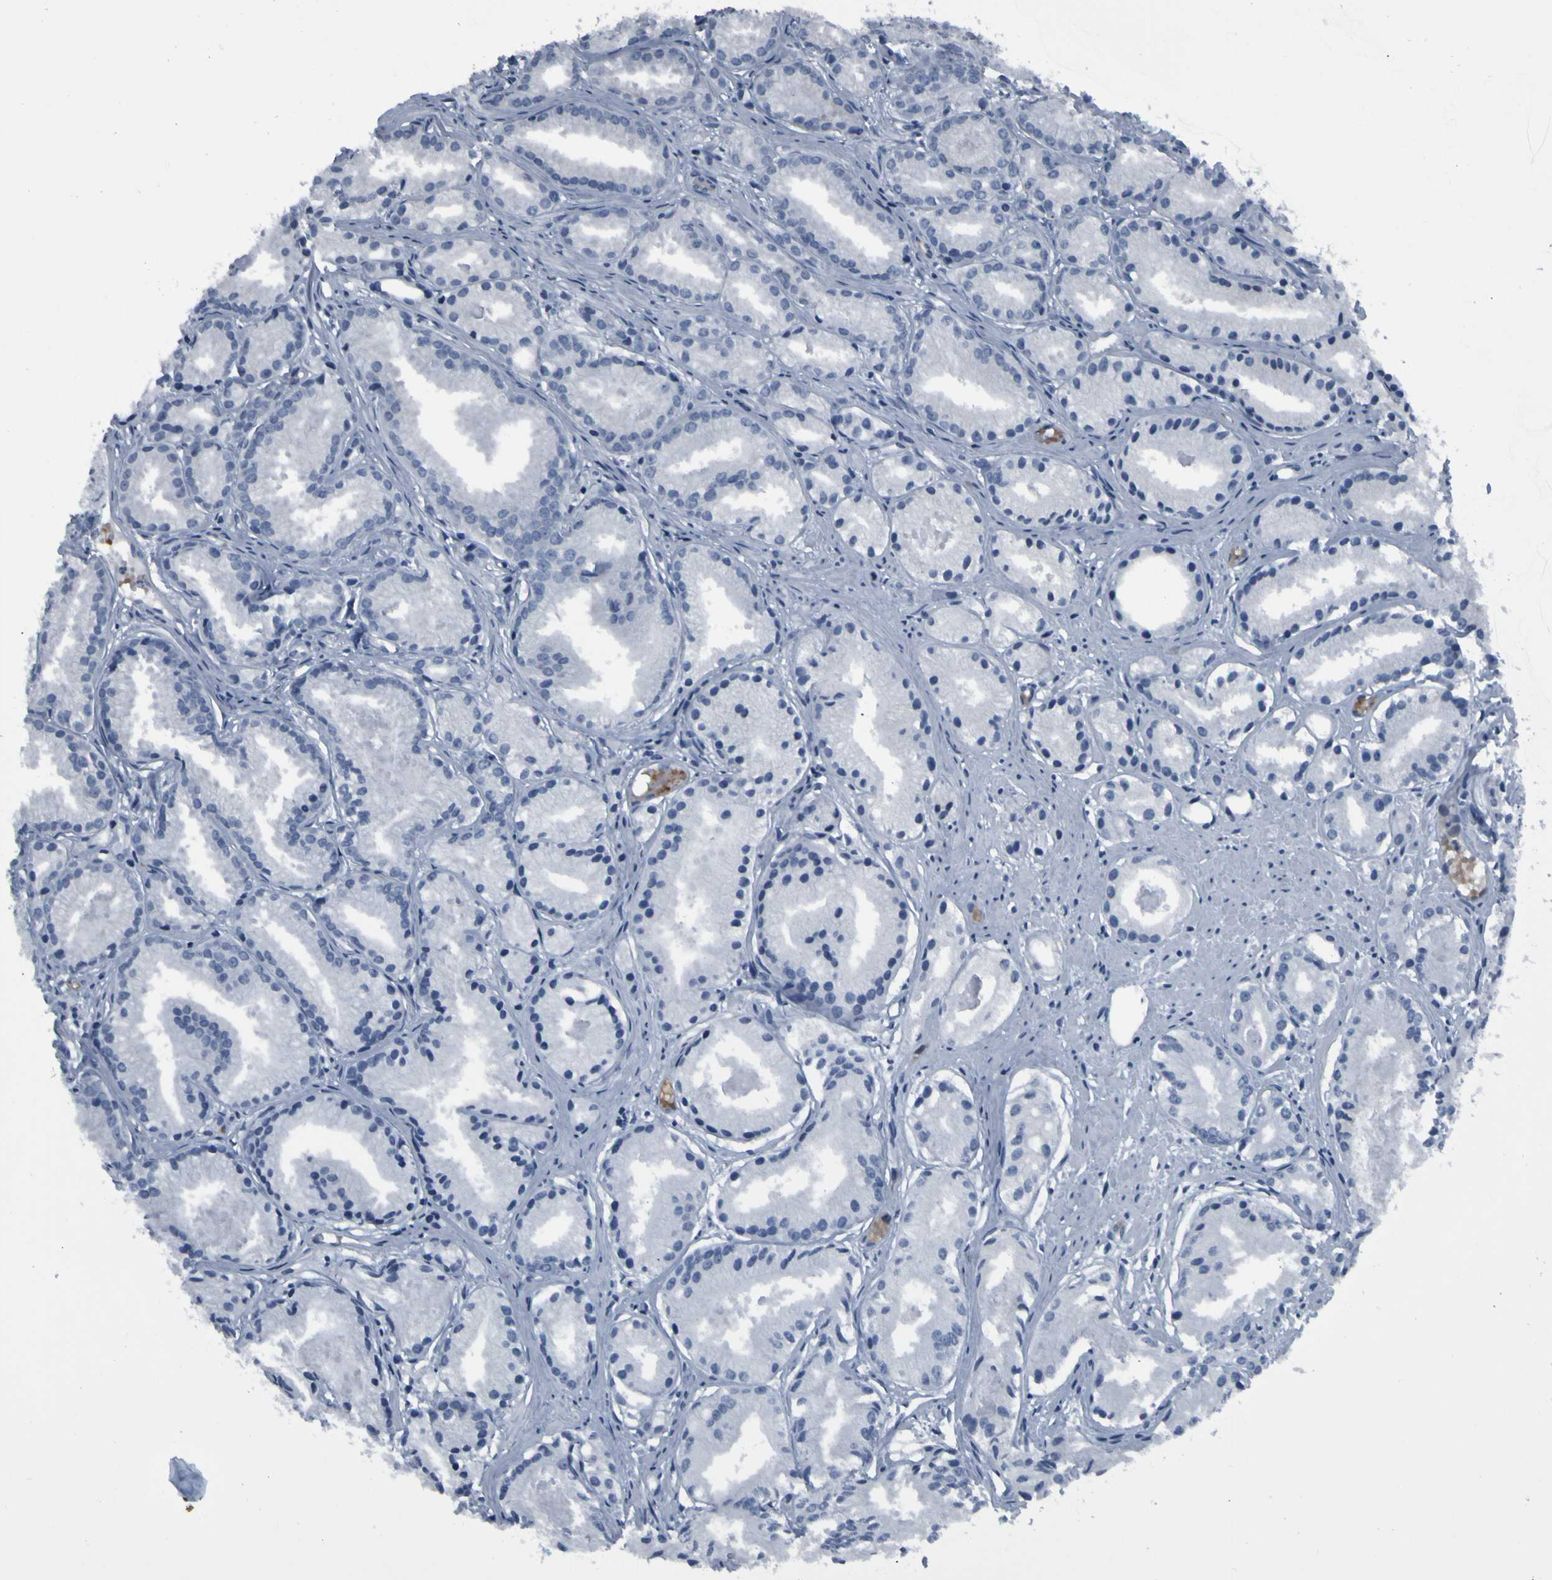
{"staining": {"intensity": "negative", "quantity": "none", "location": "none"}, "tissue": "prostate cancer", "cell_type": "Tumor cells", "image_type": "cancer", "snomed": [{"axis": "morphology", "description": "Adenocarcinoma, Low grade"}, {"axis": "topography", "description": "Prostate"}], "caption": "Immunohistochemical staining of human prostate adenocarcinoma (low-grade) displays no significant expression in tumor cells.", "gene": "GRAMD1A", "patient": {"sex": "male", "age": 72}}